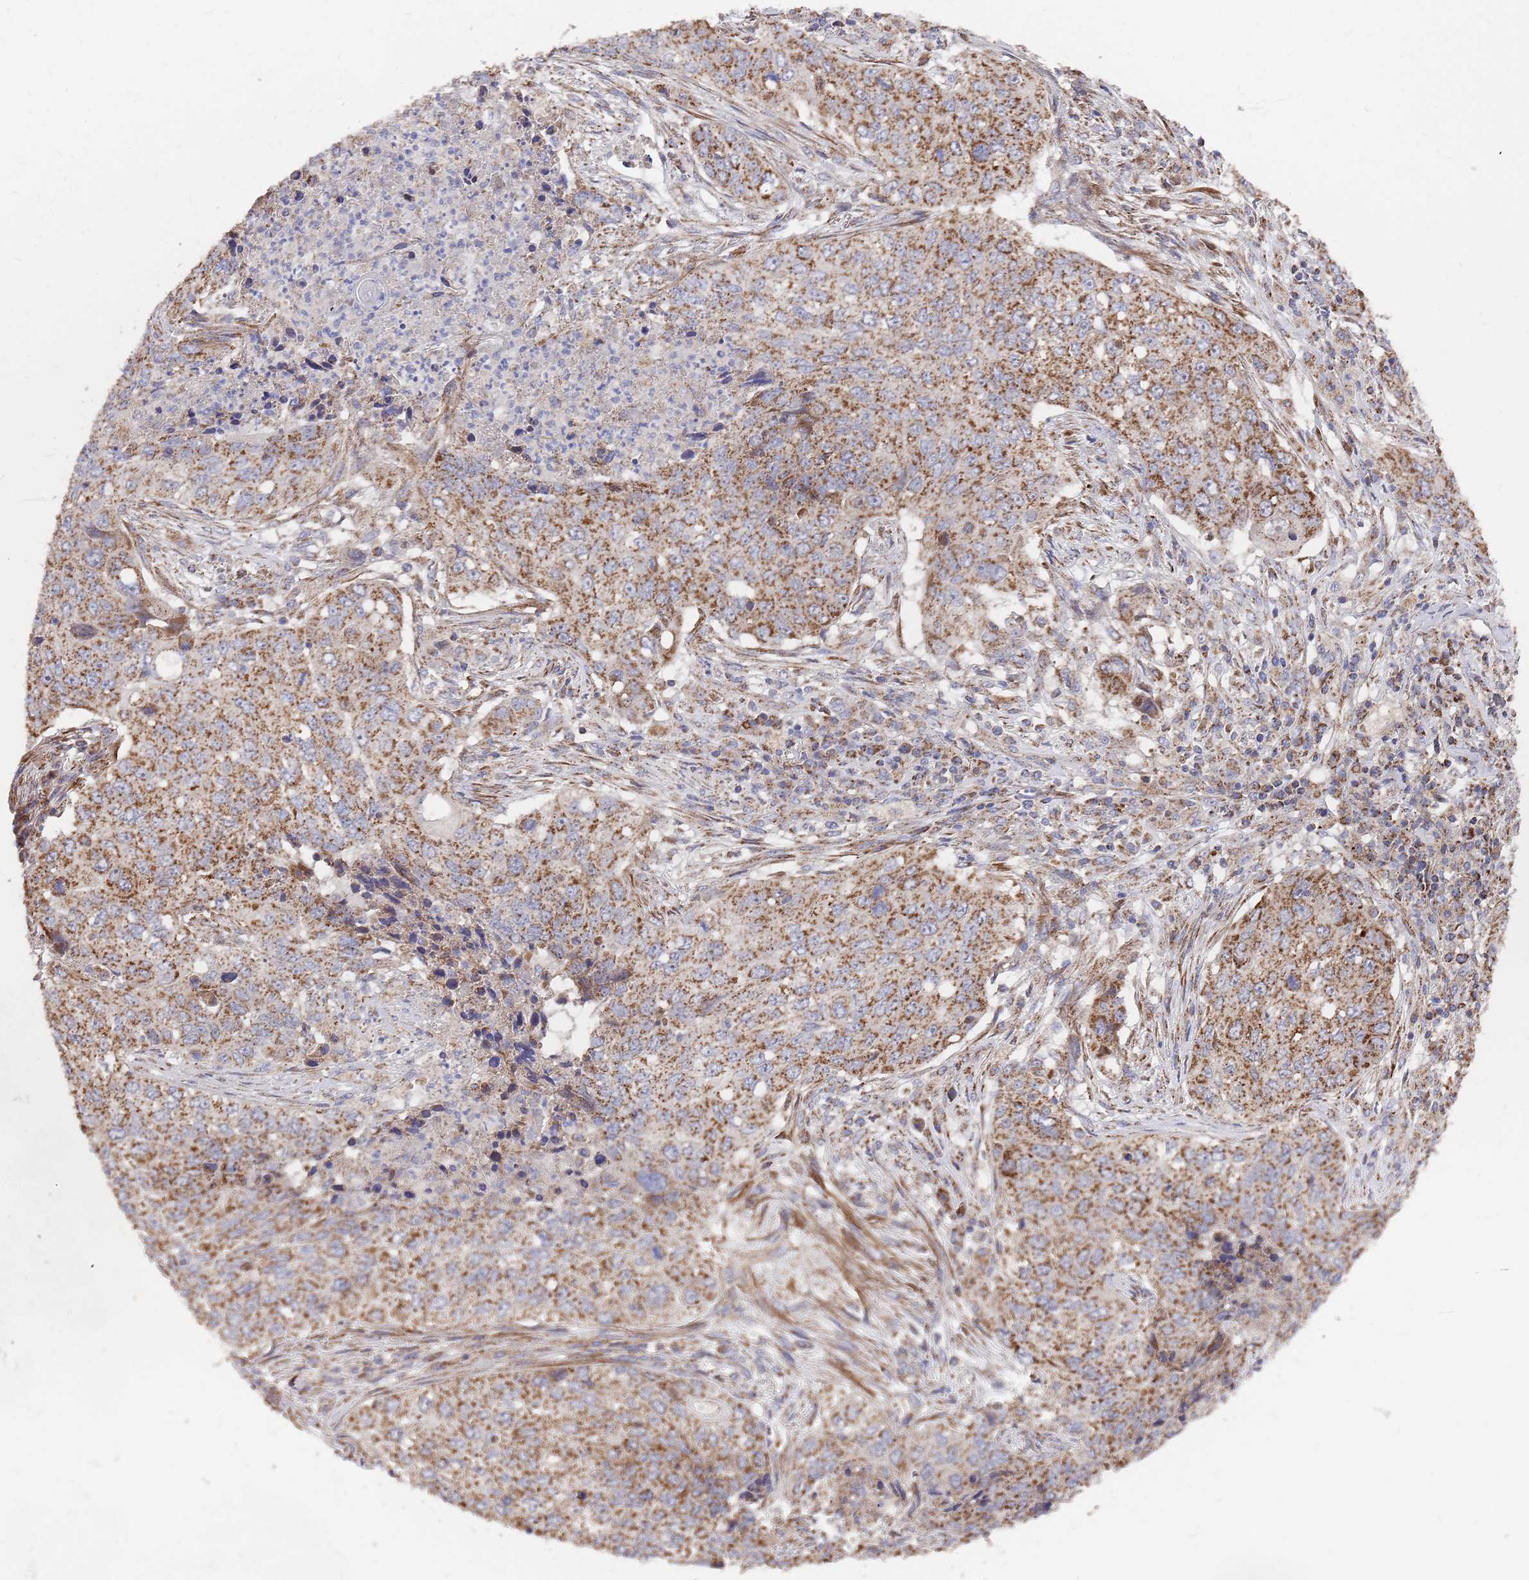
{"staining": {"intensity": "moderate", "quantity": ">75%", "location": "cytoplasmic/membranous"}, "tissue": "lung cancer", "cell_type": "Tumor cells", "image_type": "cancer", "snomed": [{"axis": "morphology", "description": "Squamous cell carcinoma, NOS"}, {"axis": "topography", "description": "Lung"}], "caption": "The immunohistochemical stain shows moderate cytoplasmic/membranous expression in tumor cells of squamous cell carcinoma (lung) tissue.", "gene": "WDFY3", "patient": {"sex": "female", "age": 63}}